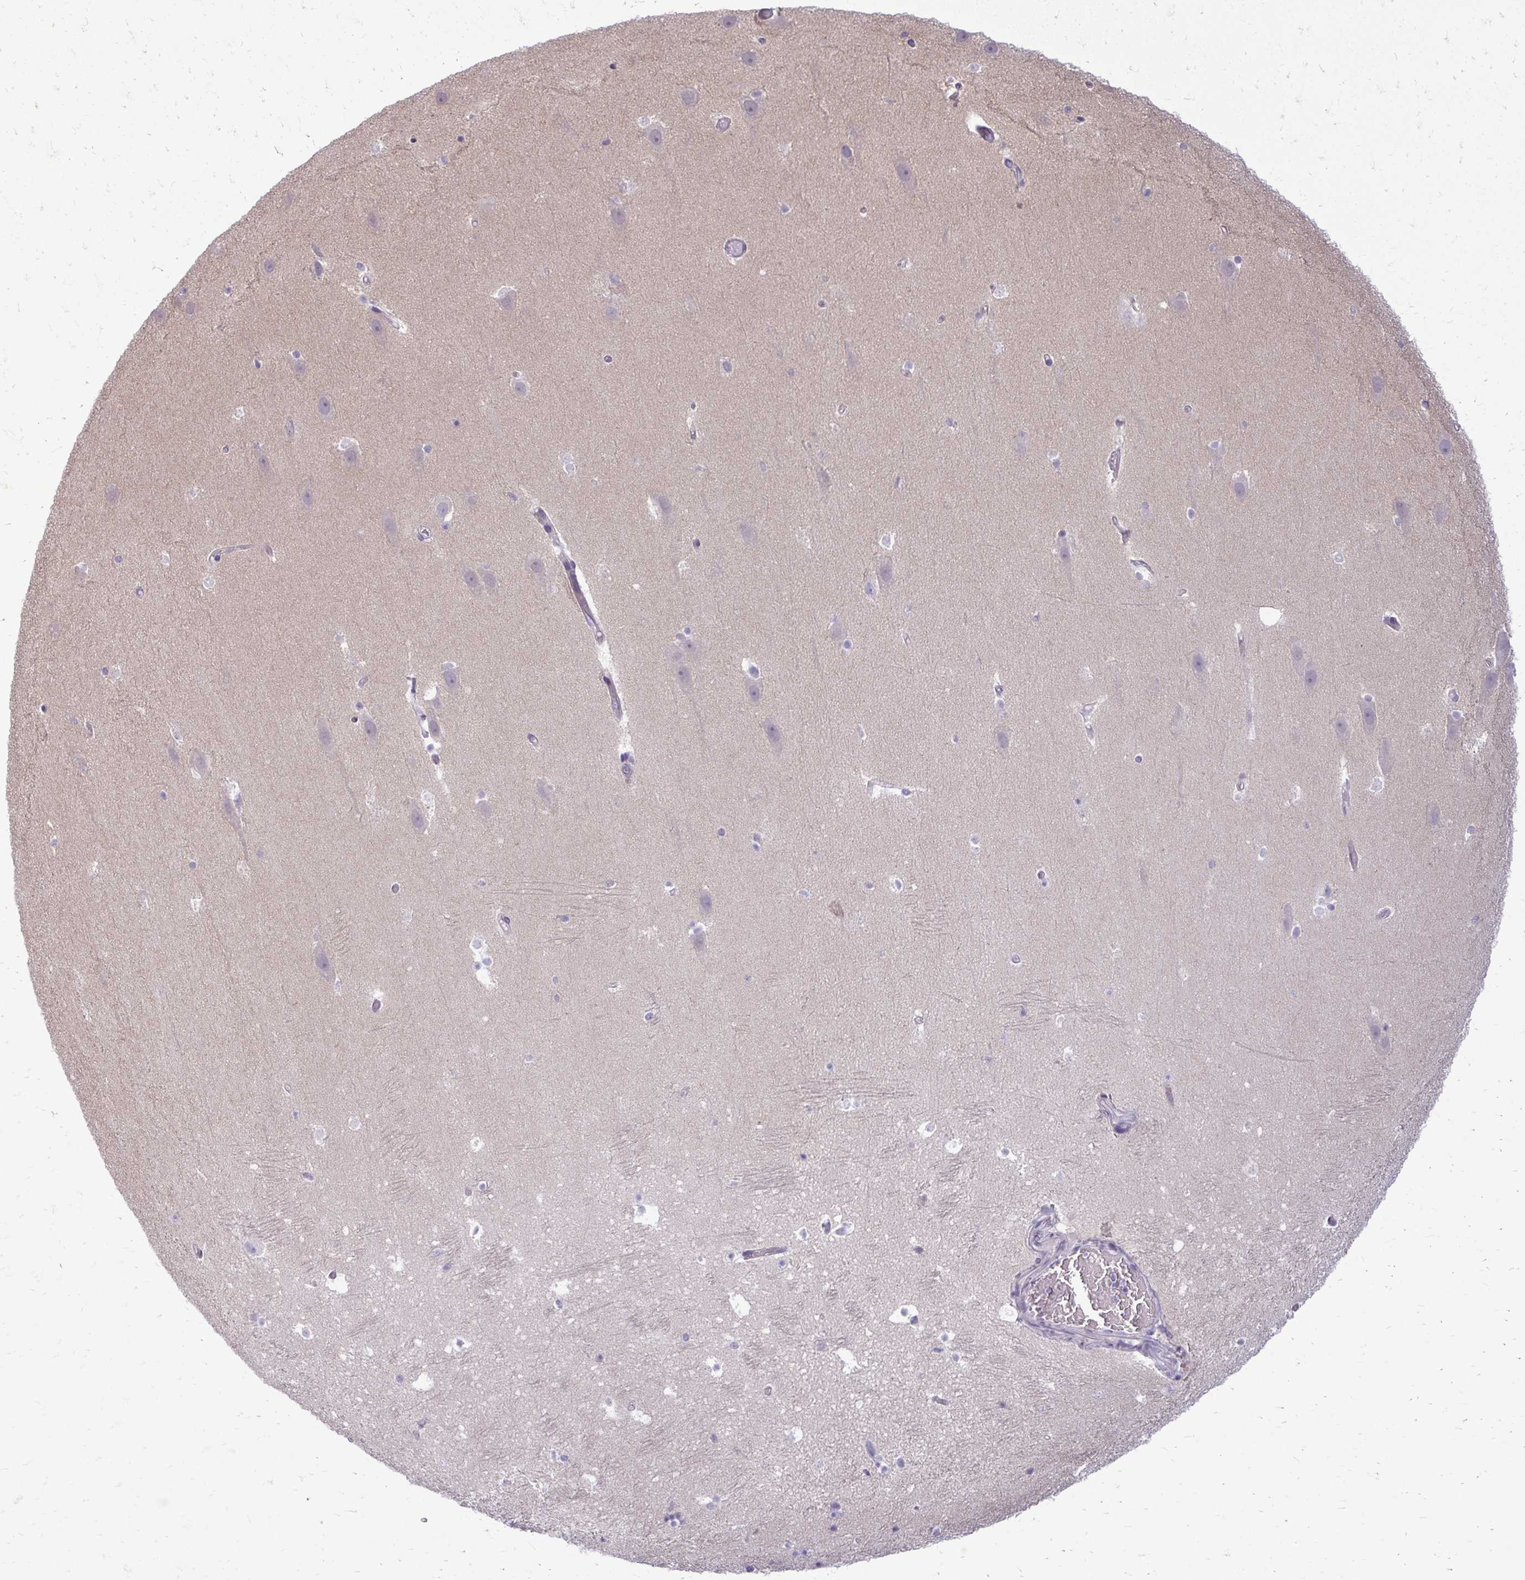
{"staining": {"intensity": "negative", "quantity": "none", "location": "none"}, "tissue": "hippocampus", "cell_type": "Glial cells", "image_type": "normal", "snomed": [{"axis": "morphology", "description": "Normal tissue, NOS"}, {"axis": "topography", "description": "Hippocampus"}], "caption": "The image shows no significant staining in glial cells of hippocampus. The staining was performed using DAB (3,3'-diaminobenzidine) to visualize the protein expression in brown, while the nuclei were stained in blue with hematoxylin (Magnification: 20x).", "gene": "FABP3", "patient": {"sex": "male", "age": 26}}